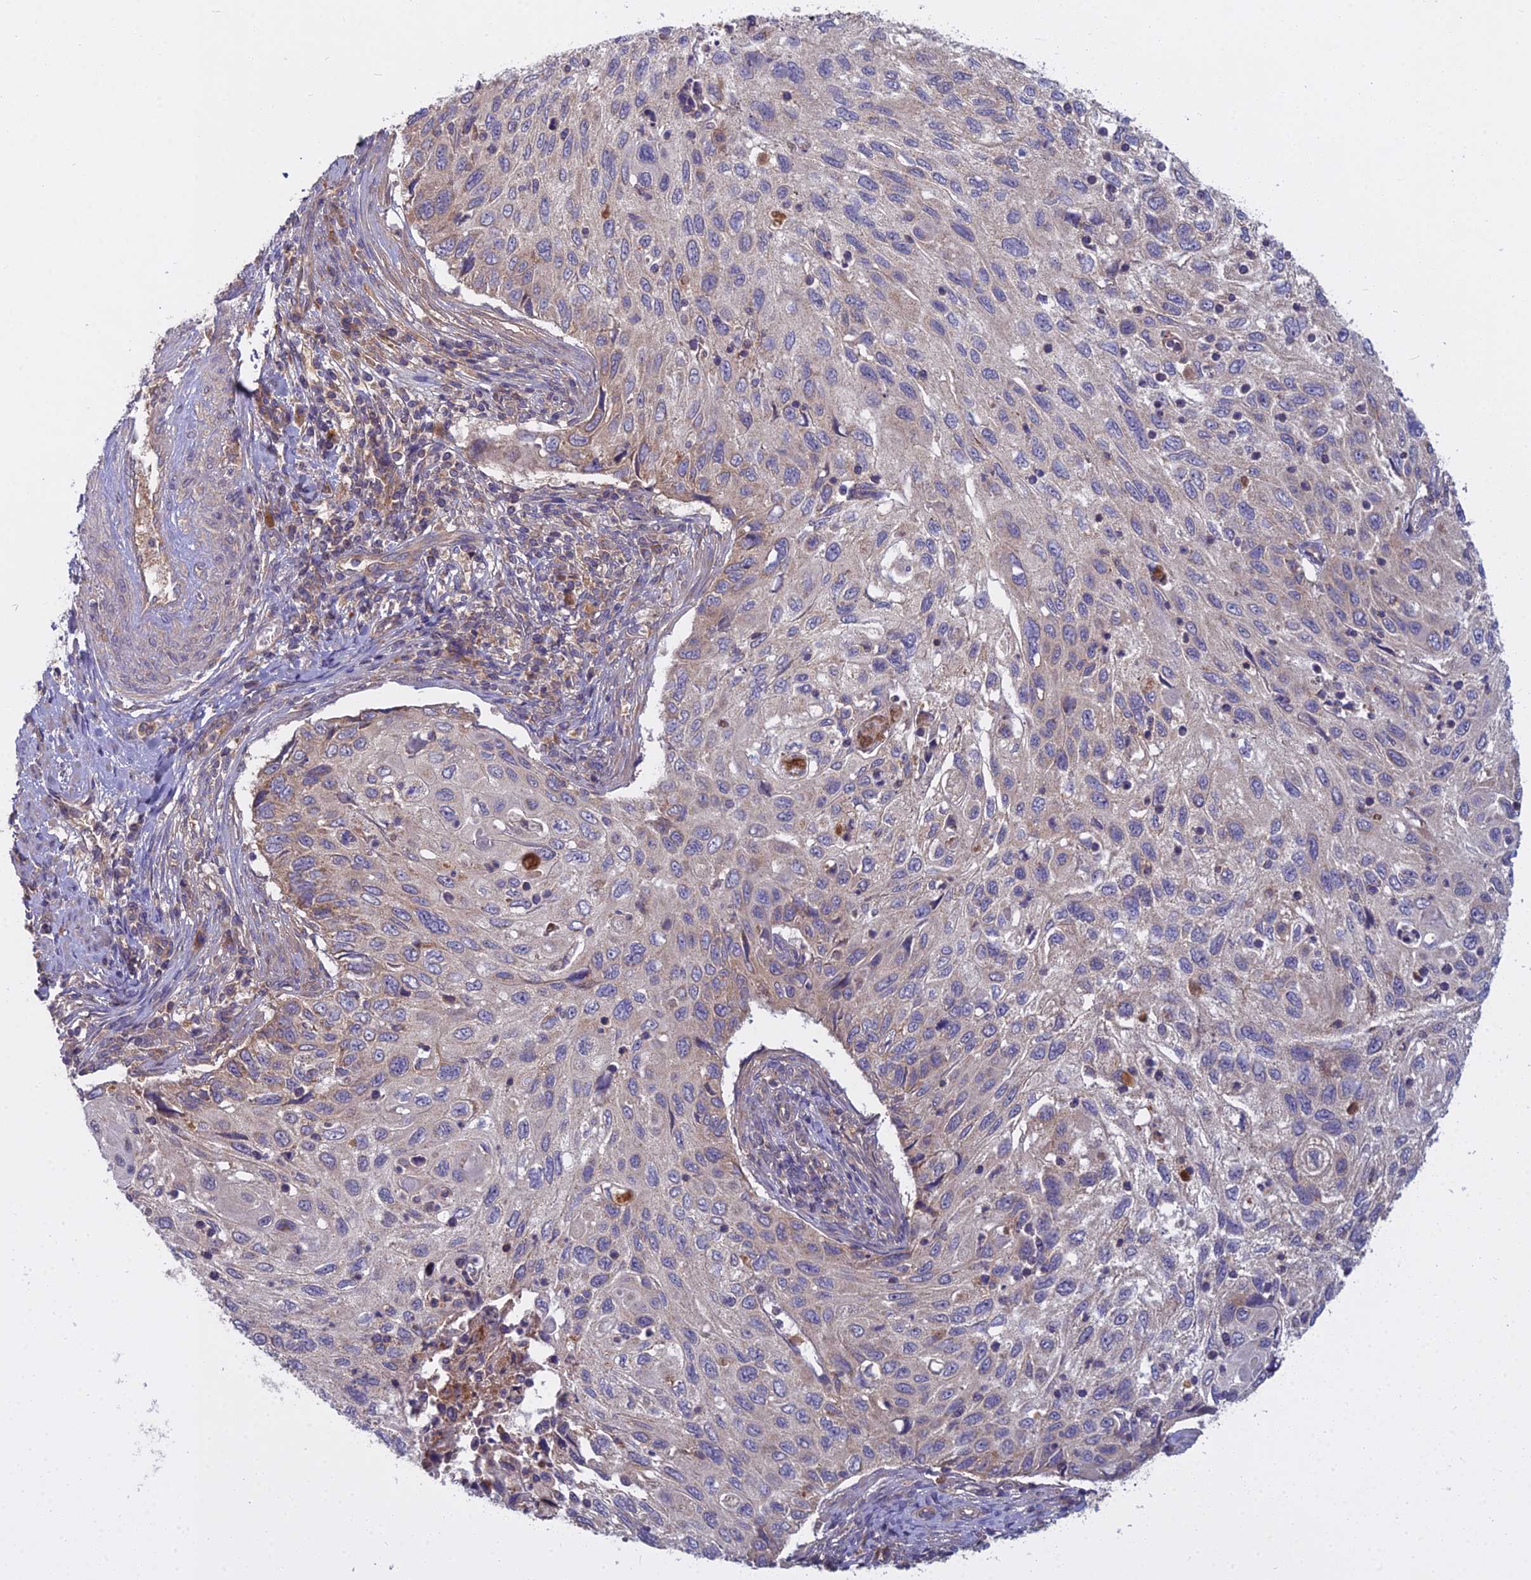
{"staining": {"intensity": "weak", "quantity": "<25%", "location": "cytoplasmic/membranous"}, "tissue": "cervical cancer", "cell_type": "Tumor cells", "image_type": "cancer", "snomed": [{"axis": "morphology", "description": "Squamous cell carcinoma, NOS"}, {"axis": "topography", "description": "Cervix"}], "caption": "Tumor cells show no significant protein staining in cervical cancer (squamous cell carcinoma).", "gene": "CCDC167", "patient": {"sex": "female", "age": 70}}